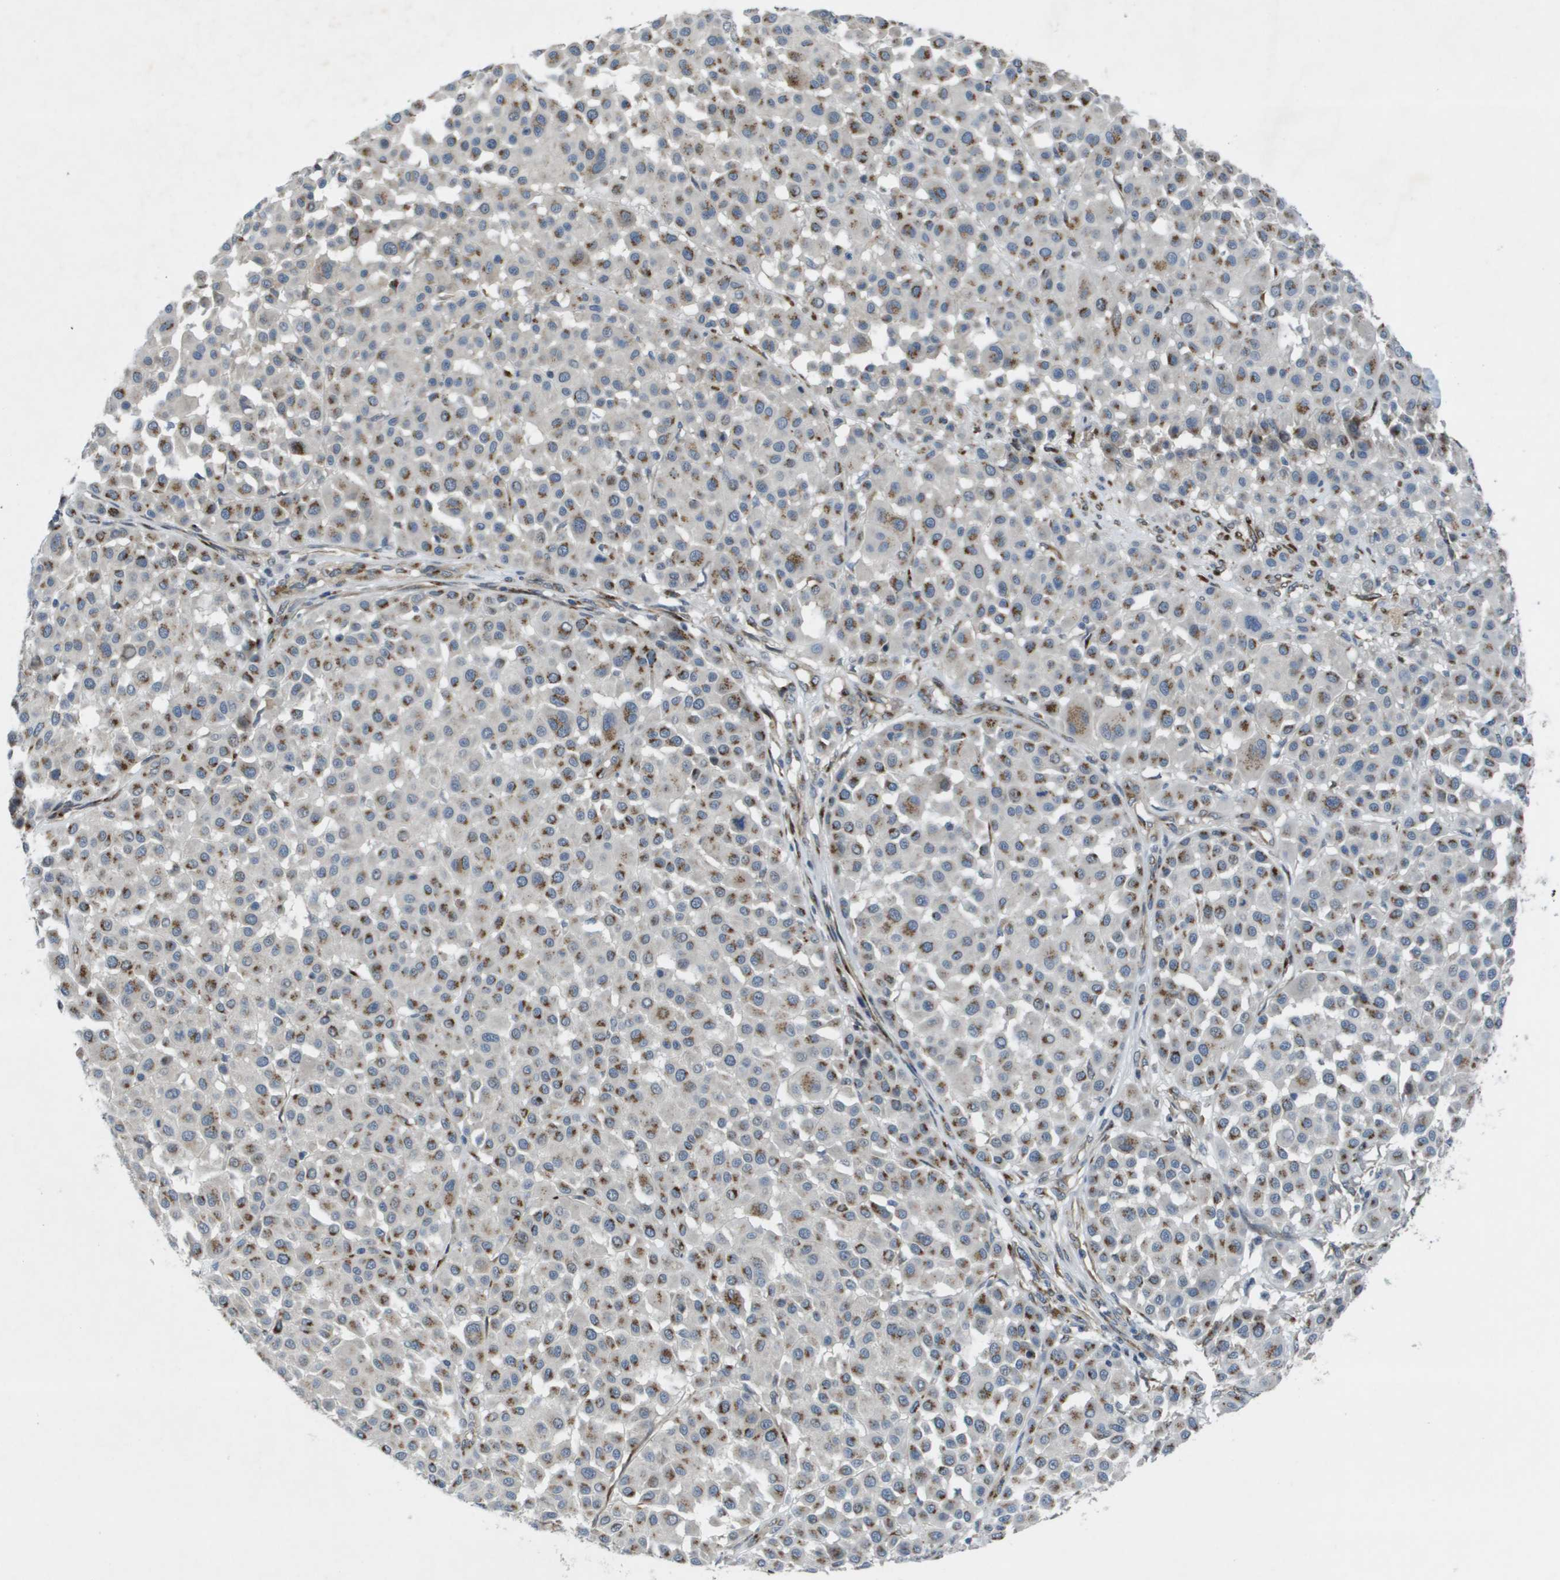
{"staining": {"intensity": "moderate", "quantity": ">75%", "location": "cytoplasmic/membranous"}, "tissue": "melanoma", "cell_type": "Tumor cells", "image_type": "cancer", "snomed": [{"axis": "morphology", "description": "Malignant melanoma, Metastatic site"}, {"axis": "topography", "description": "Soft tissue"}], "caption": "There is medium levels of moderate cytoplasmic/membranous positivity in tumor cells of melanoma, as demonstrated by immunohistochemical staining (brown color).", "gene": "QSOX2", "patient": {"sex": "male", "age": 41}}